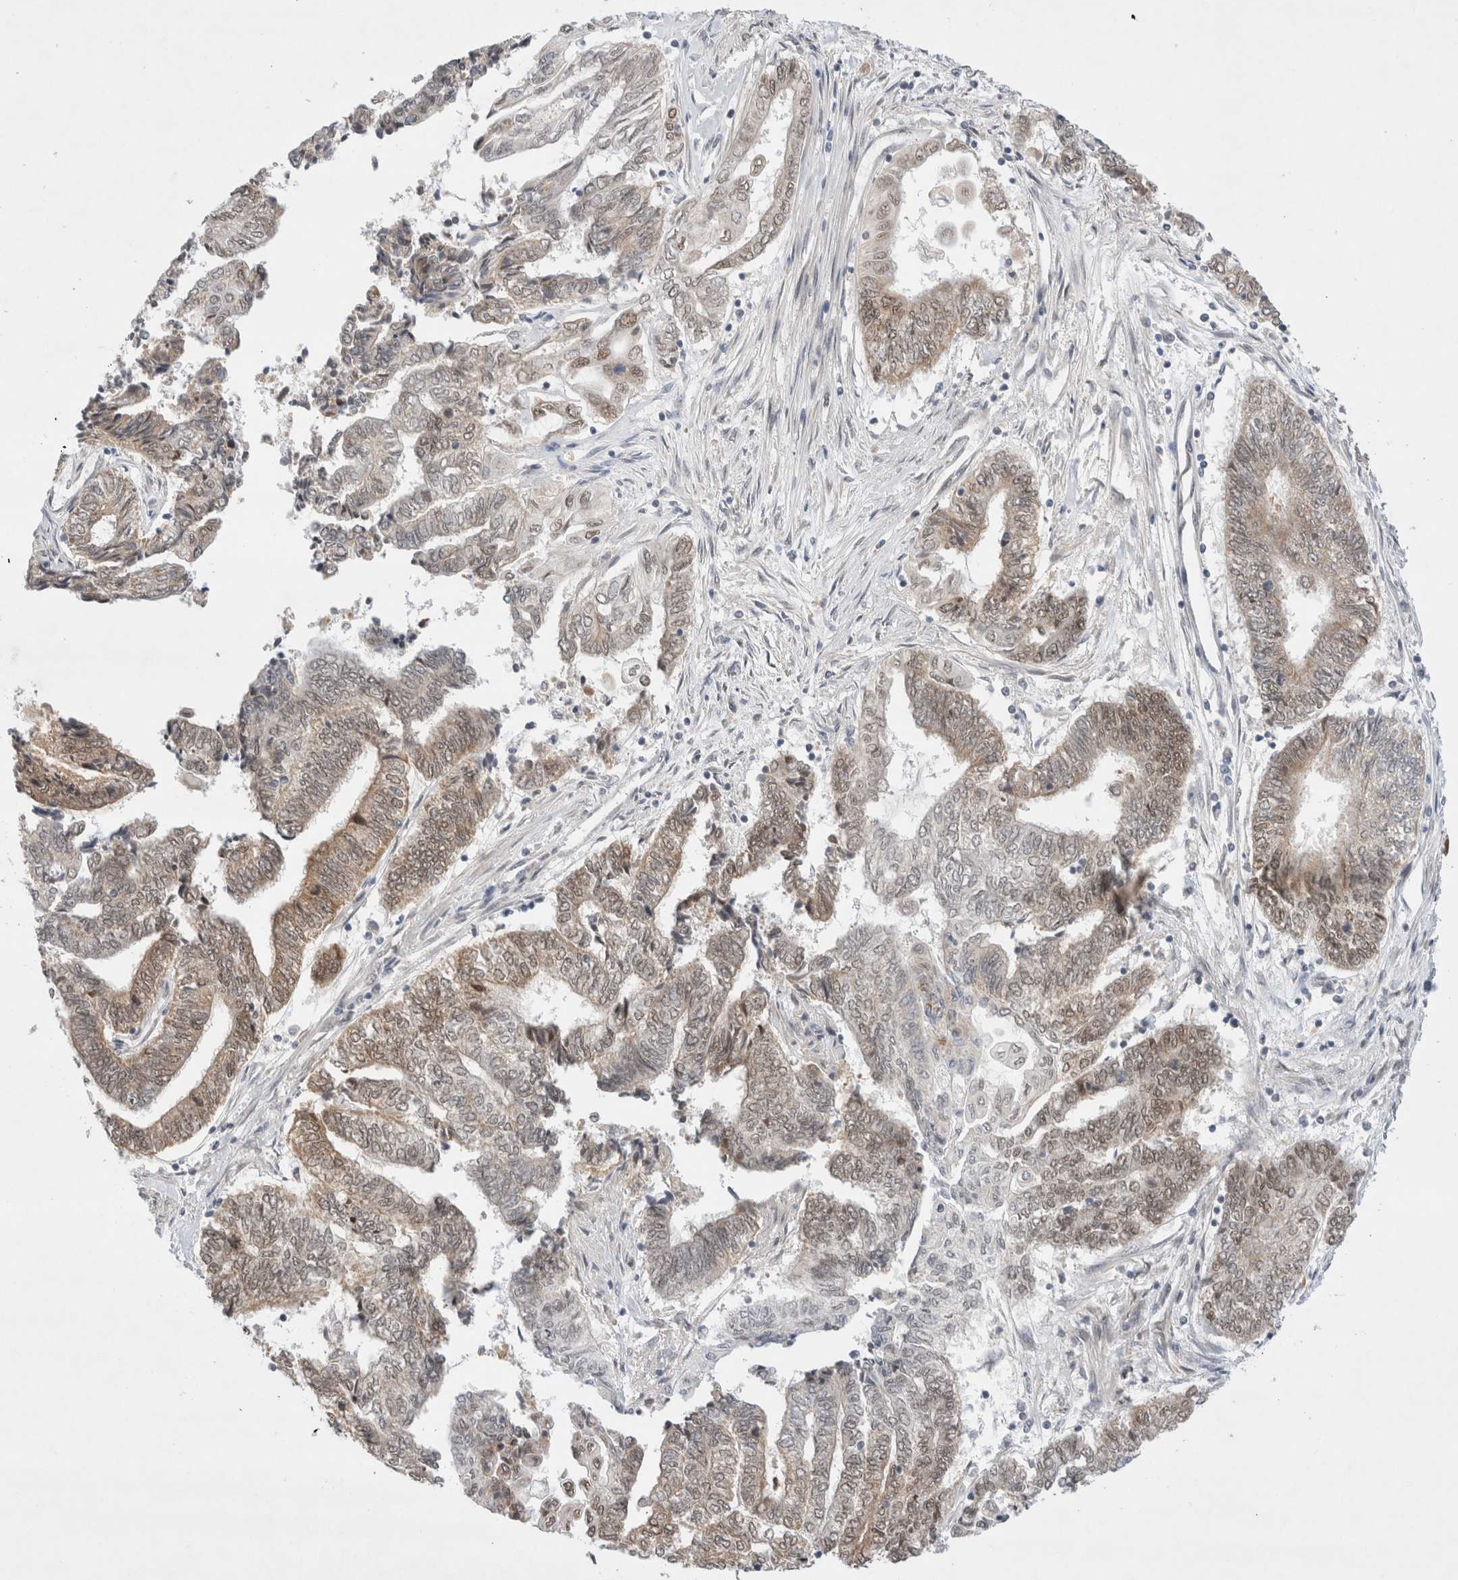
{"staining": {"intensity": "weak", "quantity": "25%-75%", "location": "cytoplasmic/membranous,nuclear"}, "tissue": "endometrial cancer", "cell_type": "Tumor cells", "image_type": "cancer", "snomed": [{"axis": "morphology", "description": "Adenocarcinoma, NOS"}, {"axis": "topography", "description": "Uterus"}, {"axis": "topography", "description": "Endometrium"}], "caption": "Protein staining of adenocarcinoma (endometrial) tissue shows weak cytoplasmic/membranous and nuclear positivity in approximately 25%-75% of tumor cells. Ihc stains the protein of interest in brown and the nuclei are stained blue.", "gene": "GTF2I", "patient": {"sex": "female", "age": 70}}